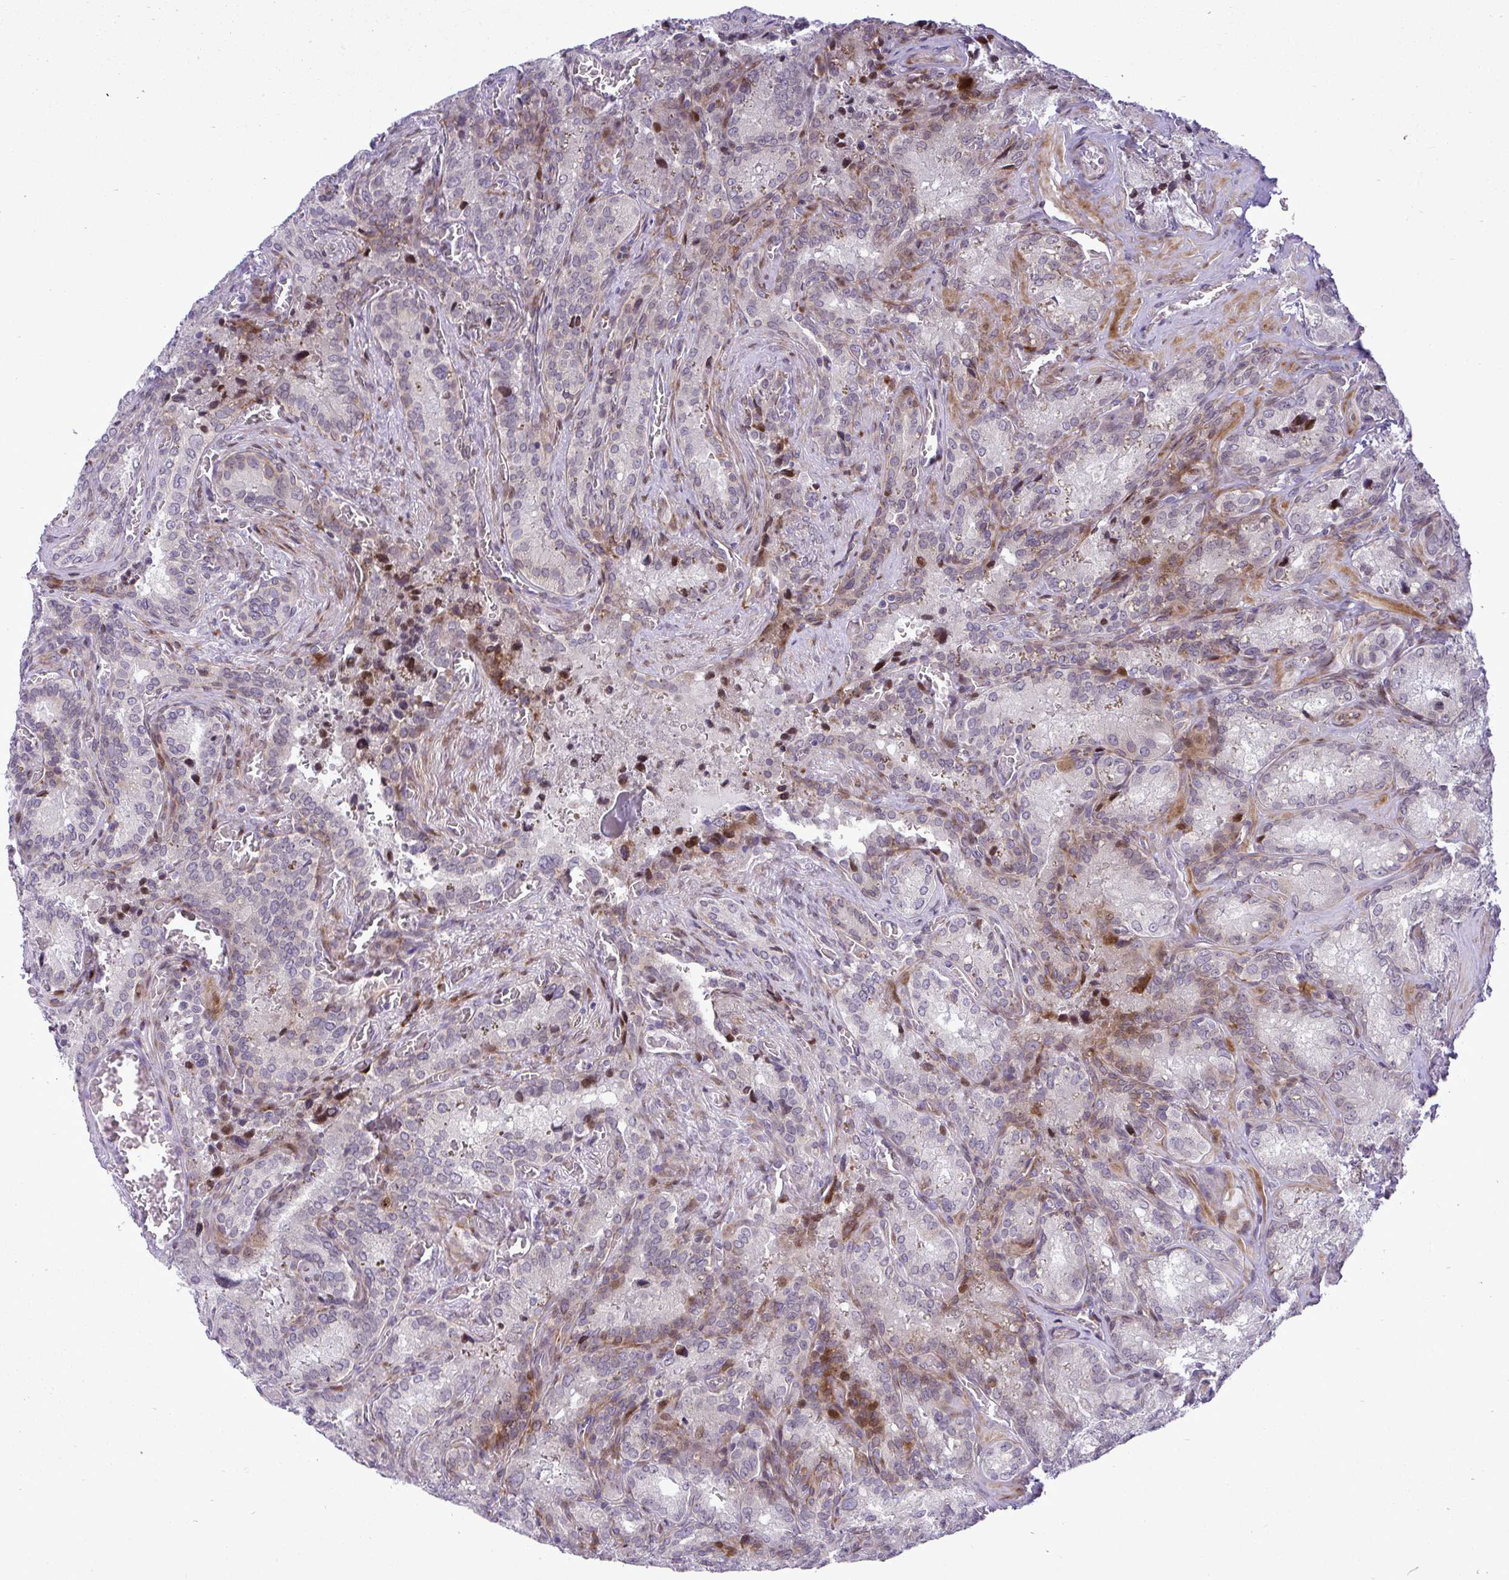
{"staining": {"intensity": "moderate", "quantity": "<25%", "location": "cytoplasmic/membranous,nuclear"}, "tissue": "seminal vesicle", "cell_type": "Glandular cells", "image_type": "normal", "snomed": [{"axis": "morphology", "description": "Normal tissue, NOS"}, {"axis": "topography", "description": "Seminal veicle"}], "caption": "Protein staining displays moderate cytoplasmic/membranous,nuclear expression in approximately <25% of glandular cells in normal seminal vesicle.", "gene": "CASTOR2", "patient": {"sex": "male", "age": 47}}